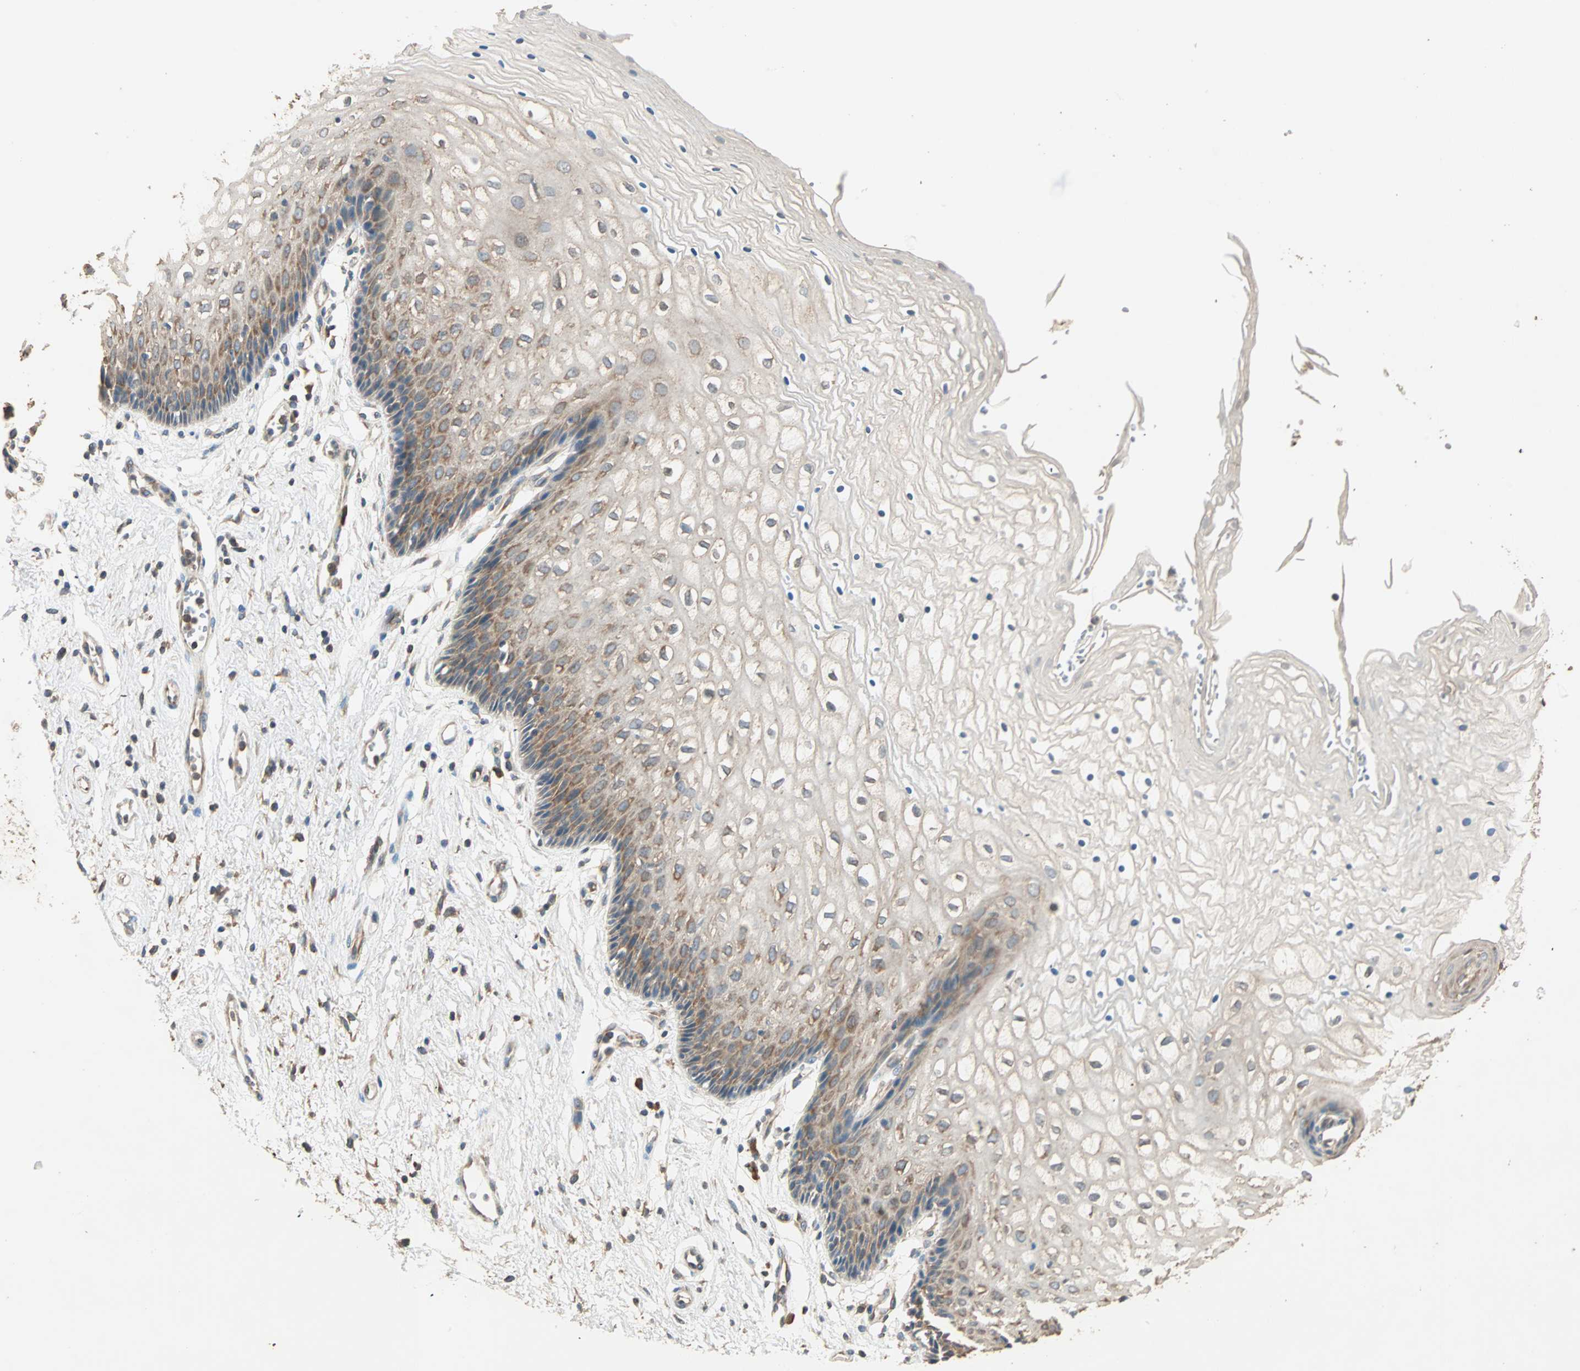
{"staining": {"intensity": "weak", "quantity": "25%-75%", "location": "cytoplasmic/membranous"}, "tissue": "vagina", "cell_type": "Squamous epithelial cells", "image_type": "normal", "snomed": [{"axis": "morphology", "description": "Normal tissue, NOS"}, {"axis": "topography", "description": "Vagina"}], "caption": "Weak cytoplasmic/membranous staining is appreciated in approximately 25%-75% of squamous epithelial cells in benign vagina.", "gene": "EIF4G2", "patient": {"sex": "female", "age": 34}}